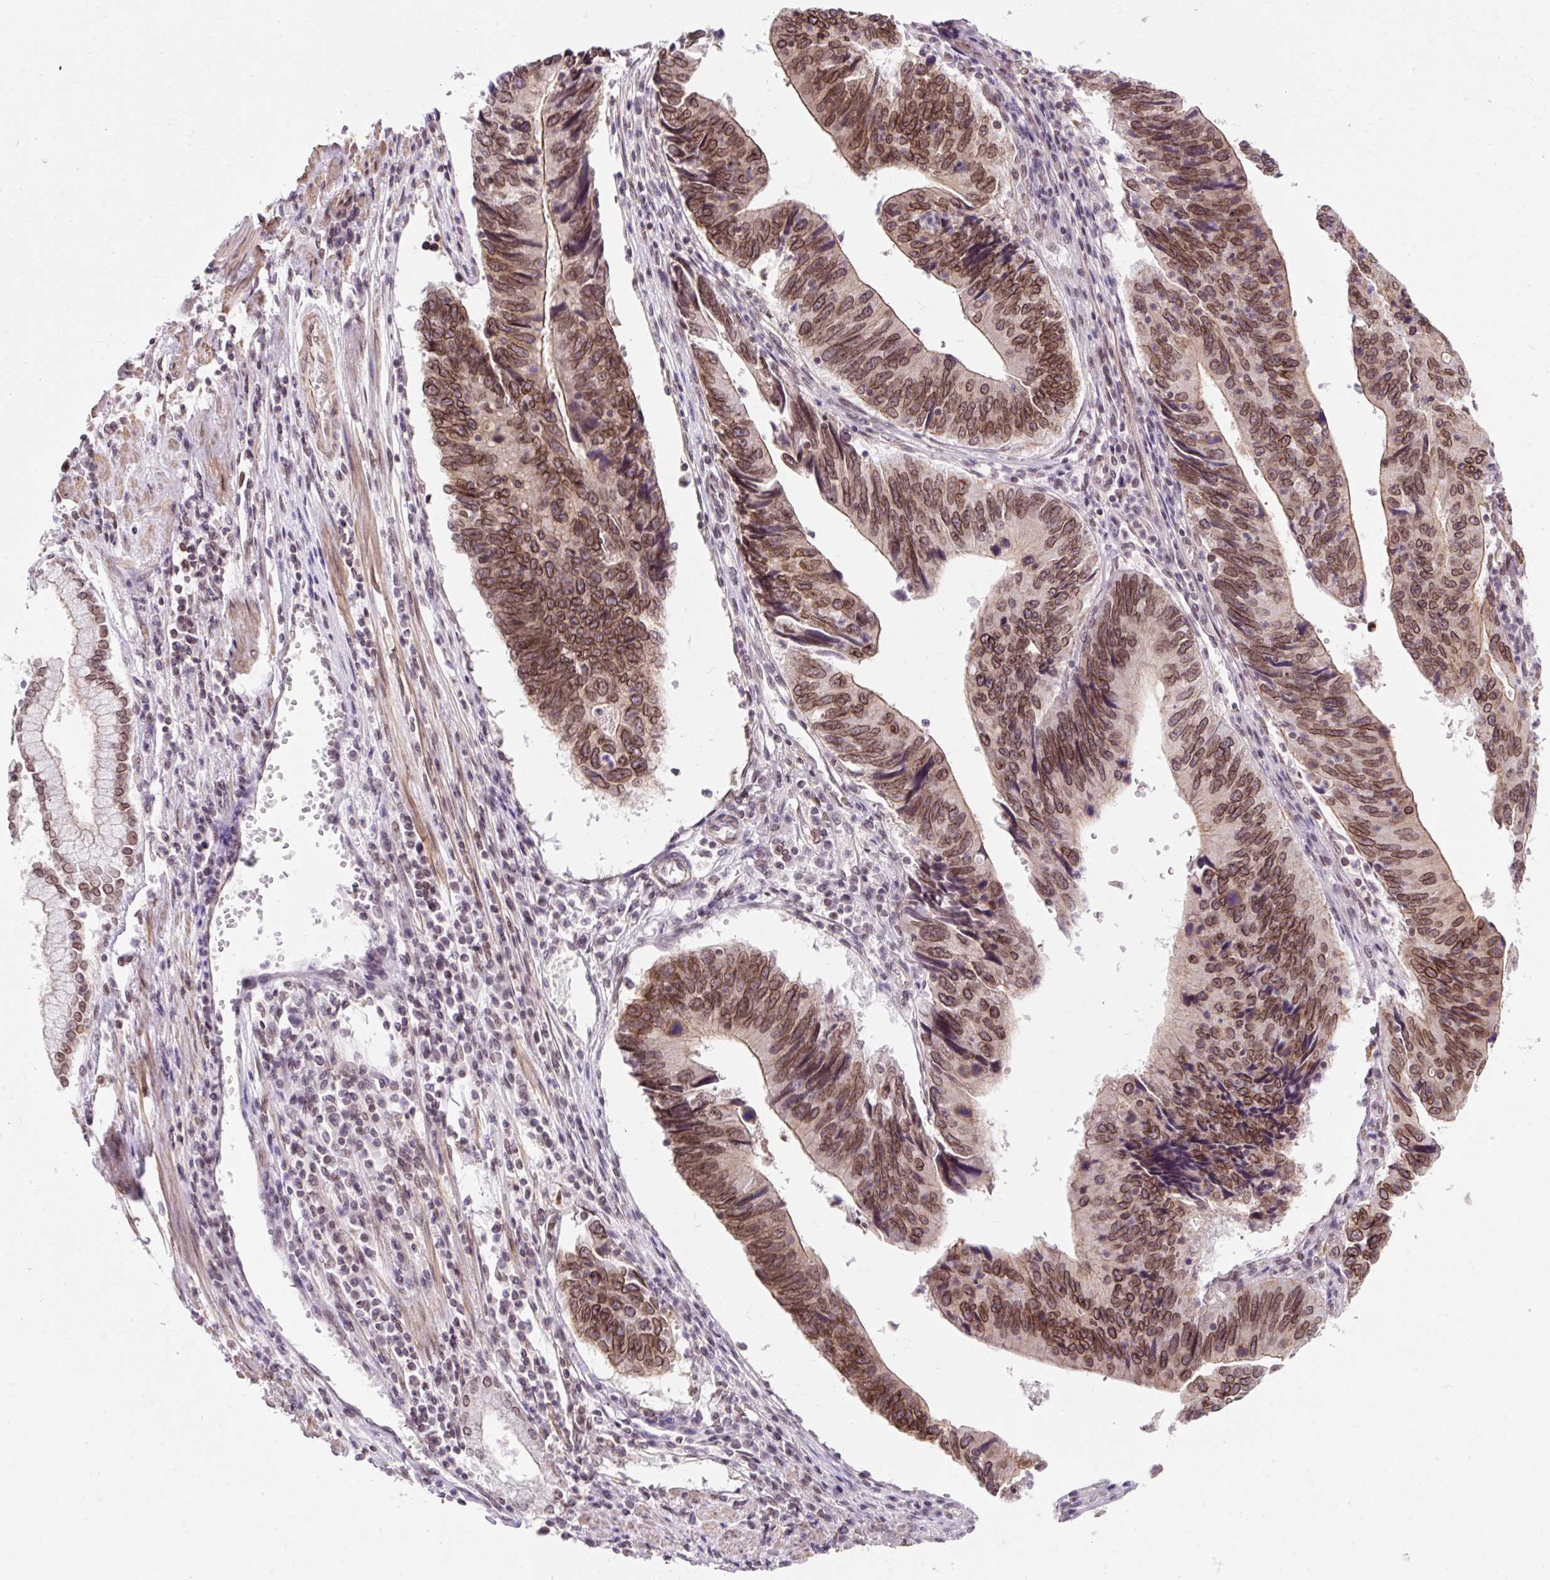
{"staining": {"intensity": "strong", "quantity": ">75%", "location": "cytoplasmic/membranous,nuclear"}, "tissue": "stomach cancer", "cell_type": "Tumor cells", "image_type": "cancer", "snomed": [{"axis": "morphology", "description": "Adenocarcinoma, NOS"}, {"axis": "topography", "description": "Stomach"}], "caption": "Protein staining of stomach cancer tissue displays strong cytoplasmic/membranous and nuclear staining in about >75% of tumor cells.", "gene": "ZNF610", "patient": {"sex": "male", "age": 59}}